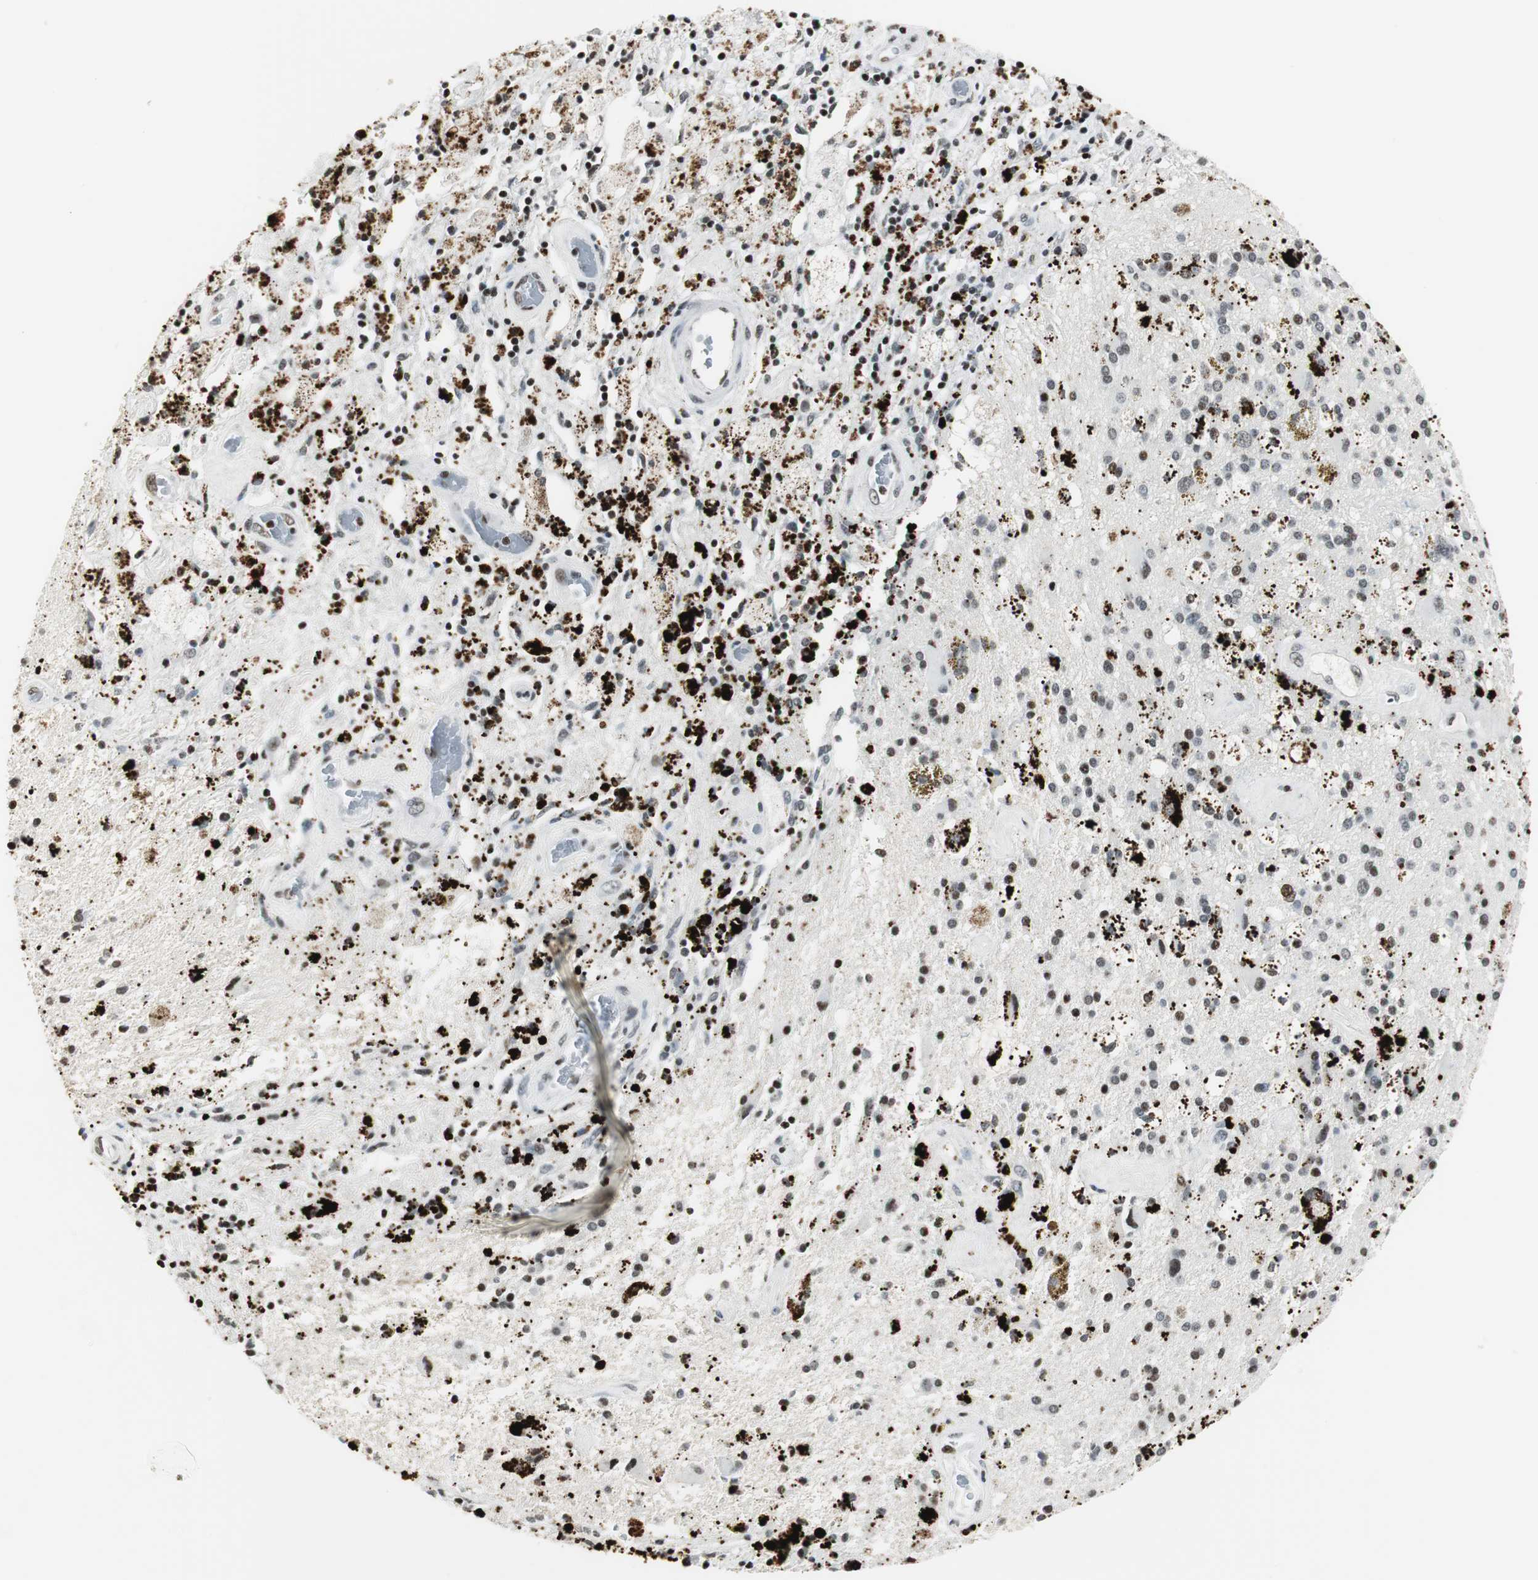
{"staining": {"intensity": "moderate", "quantity": "25%-75%", "location": "nuclear"}, "tissue": "glioma", "cell_type": "Tumor cells", "image_type": "cancer", "snomed": [{"axis": "morphology", "description": "Glioma, malignant, Low grade"}, {"axis": "topography", "description": "Brain"}], "caption": "A micrograph of glioma stained for a protein exhibits moderate nuclear brown staining in tumor cells. The staining was performed using DAB (3,3'-diaminobenzidine) to visualize the protein expression in brown, while the nuclei were stained in blue with hematoxylin (Magnification: 20x).", "gene": "RBBP4", "patient": {"sex": "male", "age": 58}}